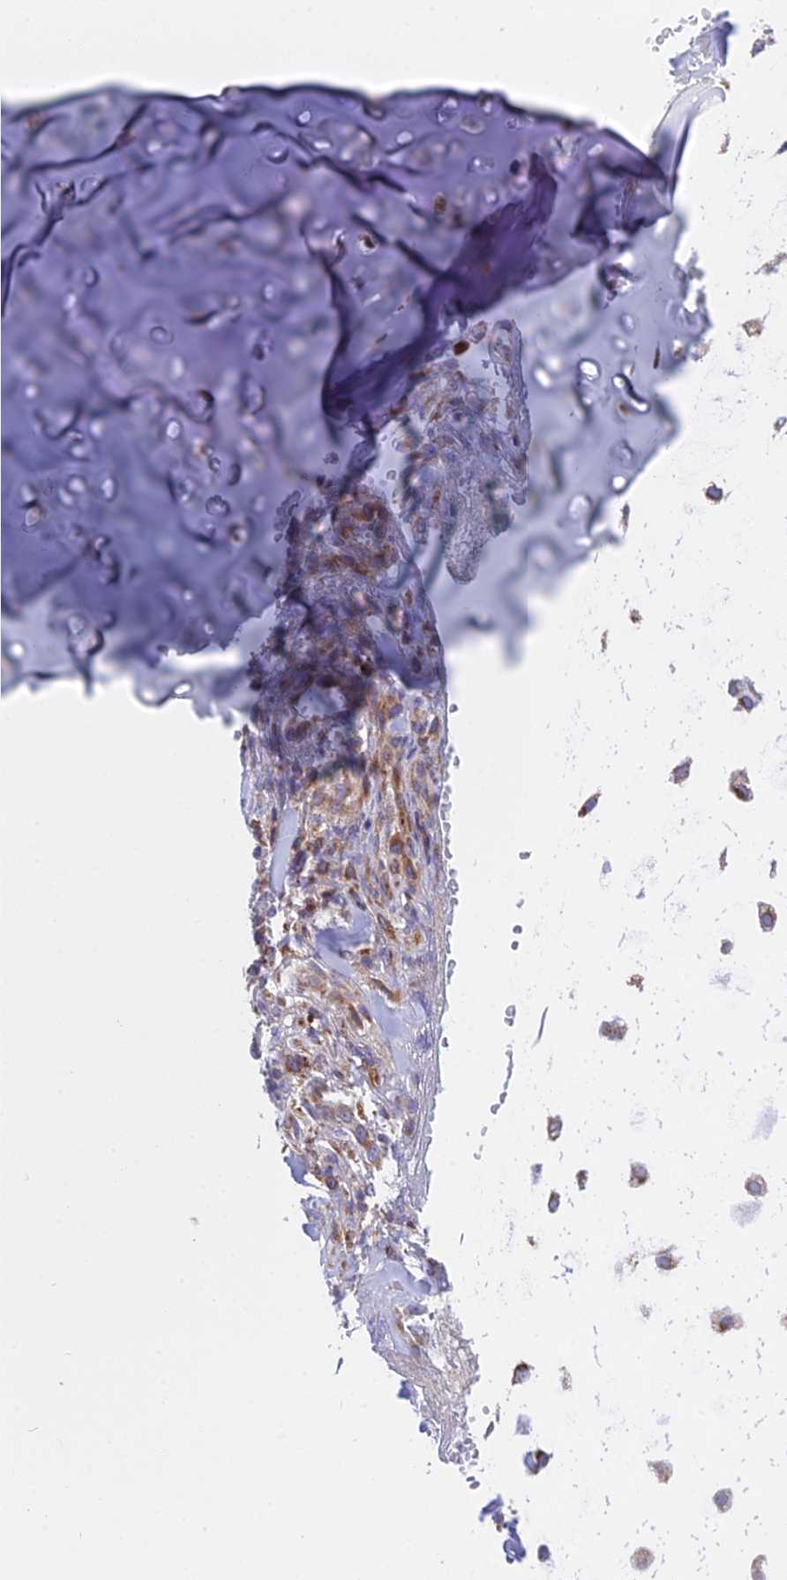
{"staining": {"intensity": "moderate", "quantity": "<25%", "location": "cytoplasmic/membranous"}, "tissue": "adipose tissue", "cell_type": "Adipocytes", "image_type": "normal", "snomed": [{"axis": "morphology", "description": "Normal tissue, NOS"}, {"axis": "morphology", "description": "Basal cell carcinoma"}, {"axis": "topography", "description": "Cartilage tissue"}, {"axis": "topography", "description": "Nasopharynx"}, {"axis": "topography", "description": "Oral tissue"}], "caption": "A low amount of moderate cytoplasmic/membranous staining is present in about <25% of adipocytes in unremarkable adipose tissue.", "gene": "TBC1D20", "patient": {"sex": "female", "age": 77}}